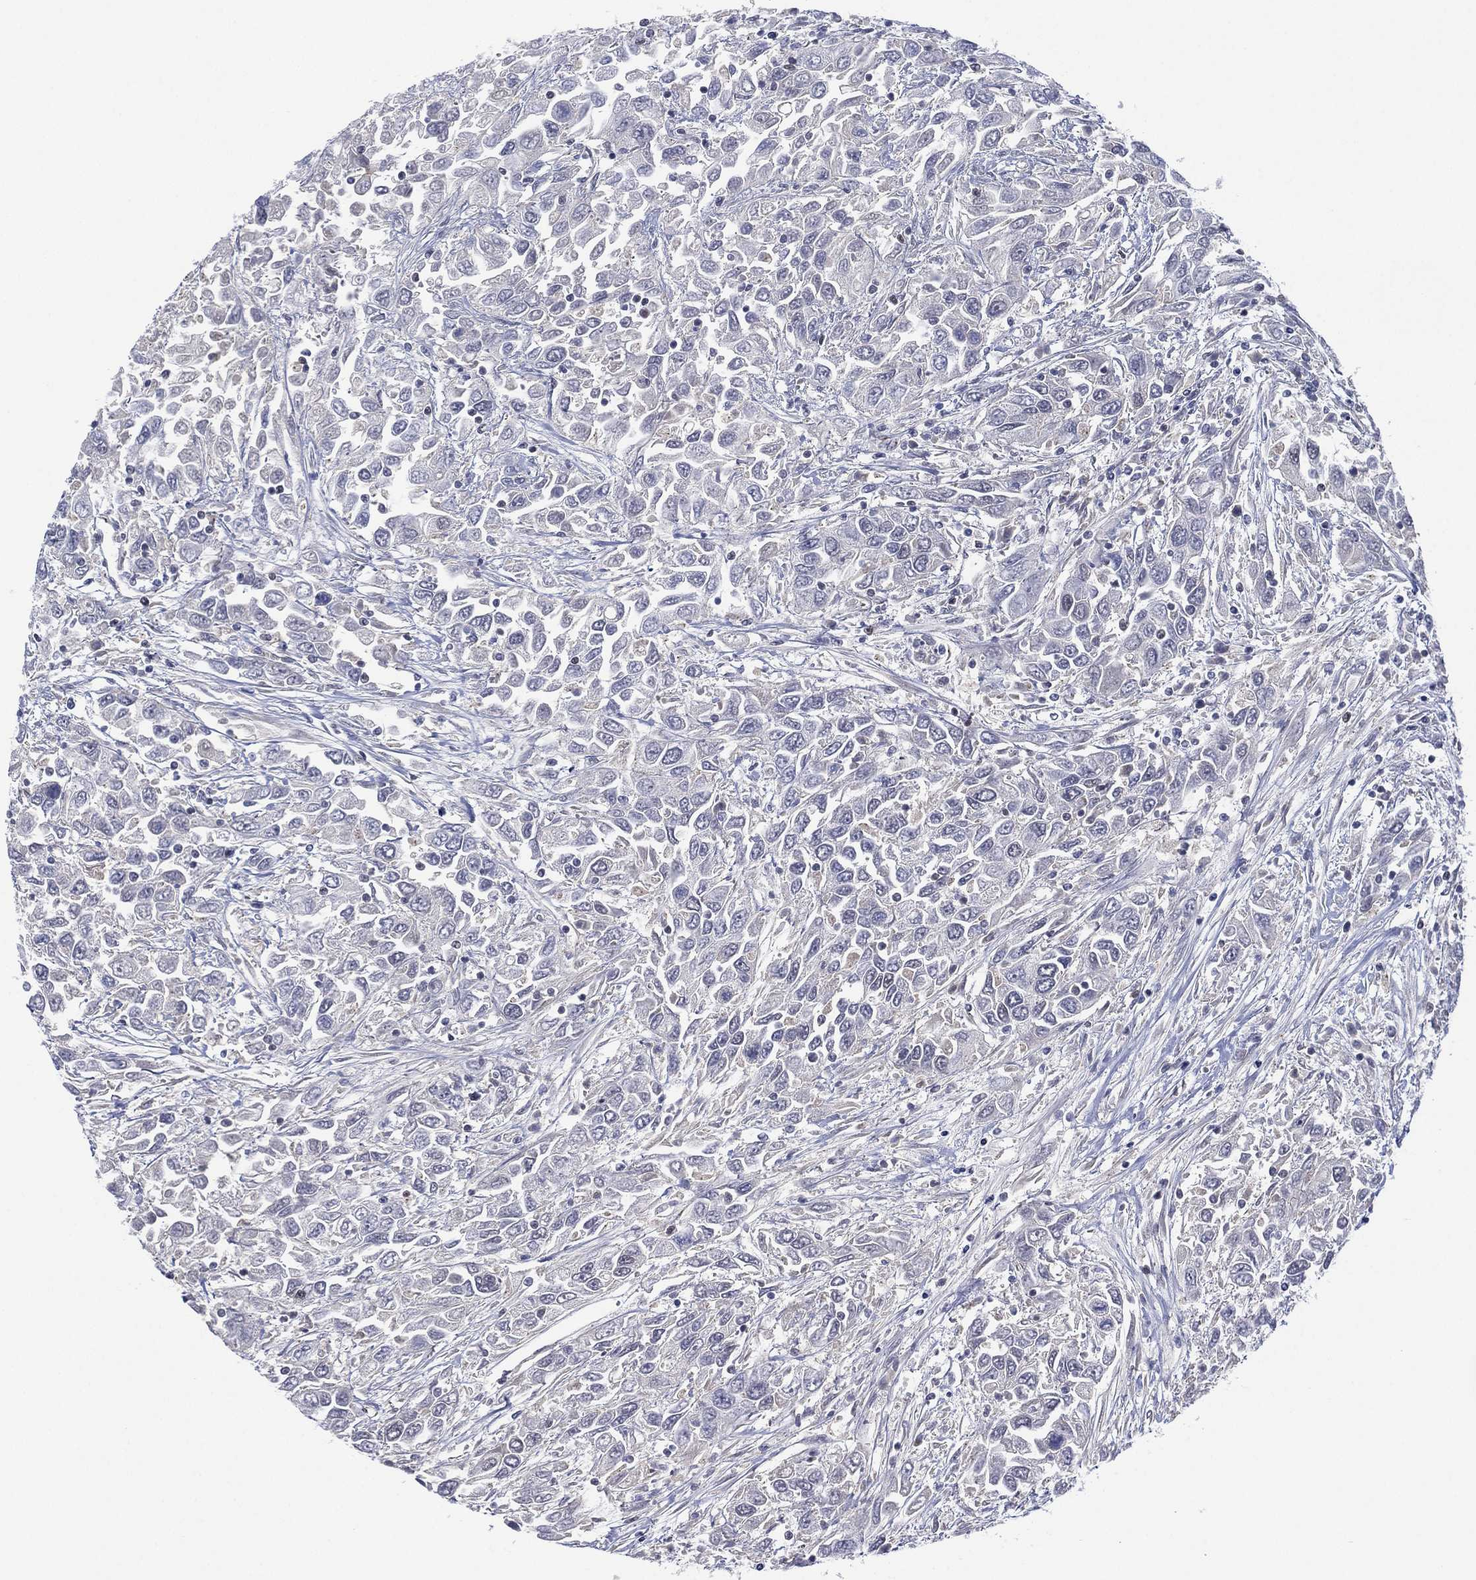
{"staining": {"intensity": "negative", "quantity": "none", "location": "none"}, "tissue": "urothelial cancer", "cell_type": "Tumor cells", "image_type": "cancer", "snomed": [{"axis": "morphology", "description": "Urothelial carcinoma, High grade"}, {"axis": "topography", "description": "Urinary bladder"}], "caption": "High power microscopy image of an immunohistochemistry image of urothelial carcinoma (high-grade), revealing no significant staining in tumor cells.", "gene": "GSE1", "patient": {"sex": "male", "age": 76}}